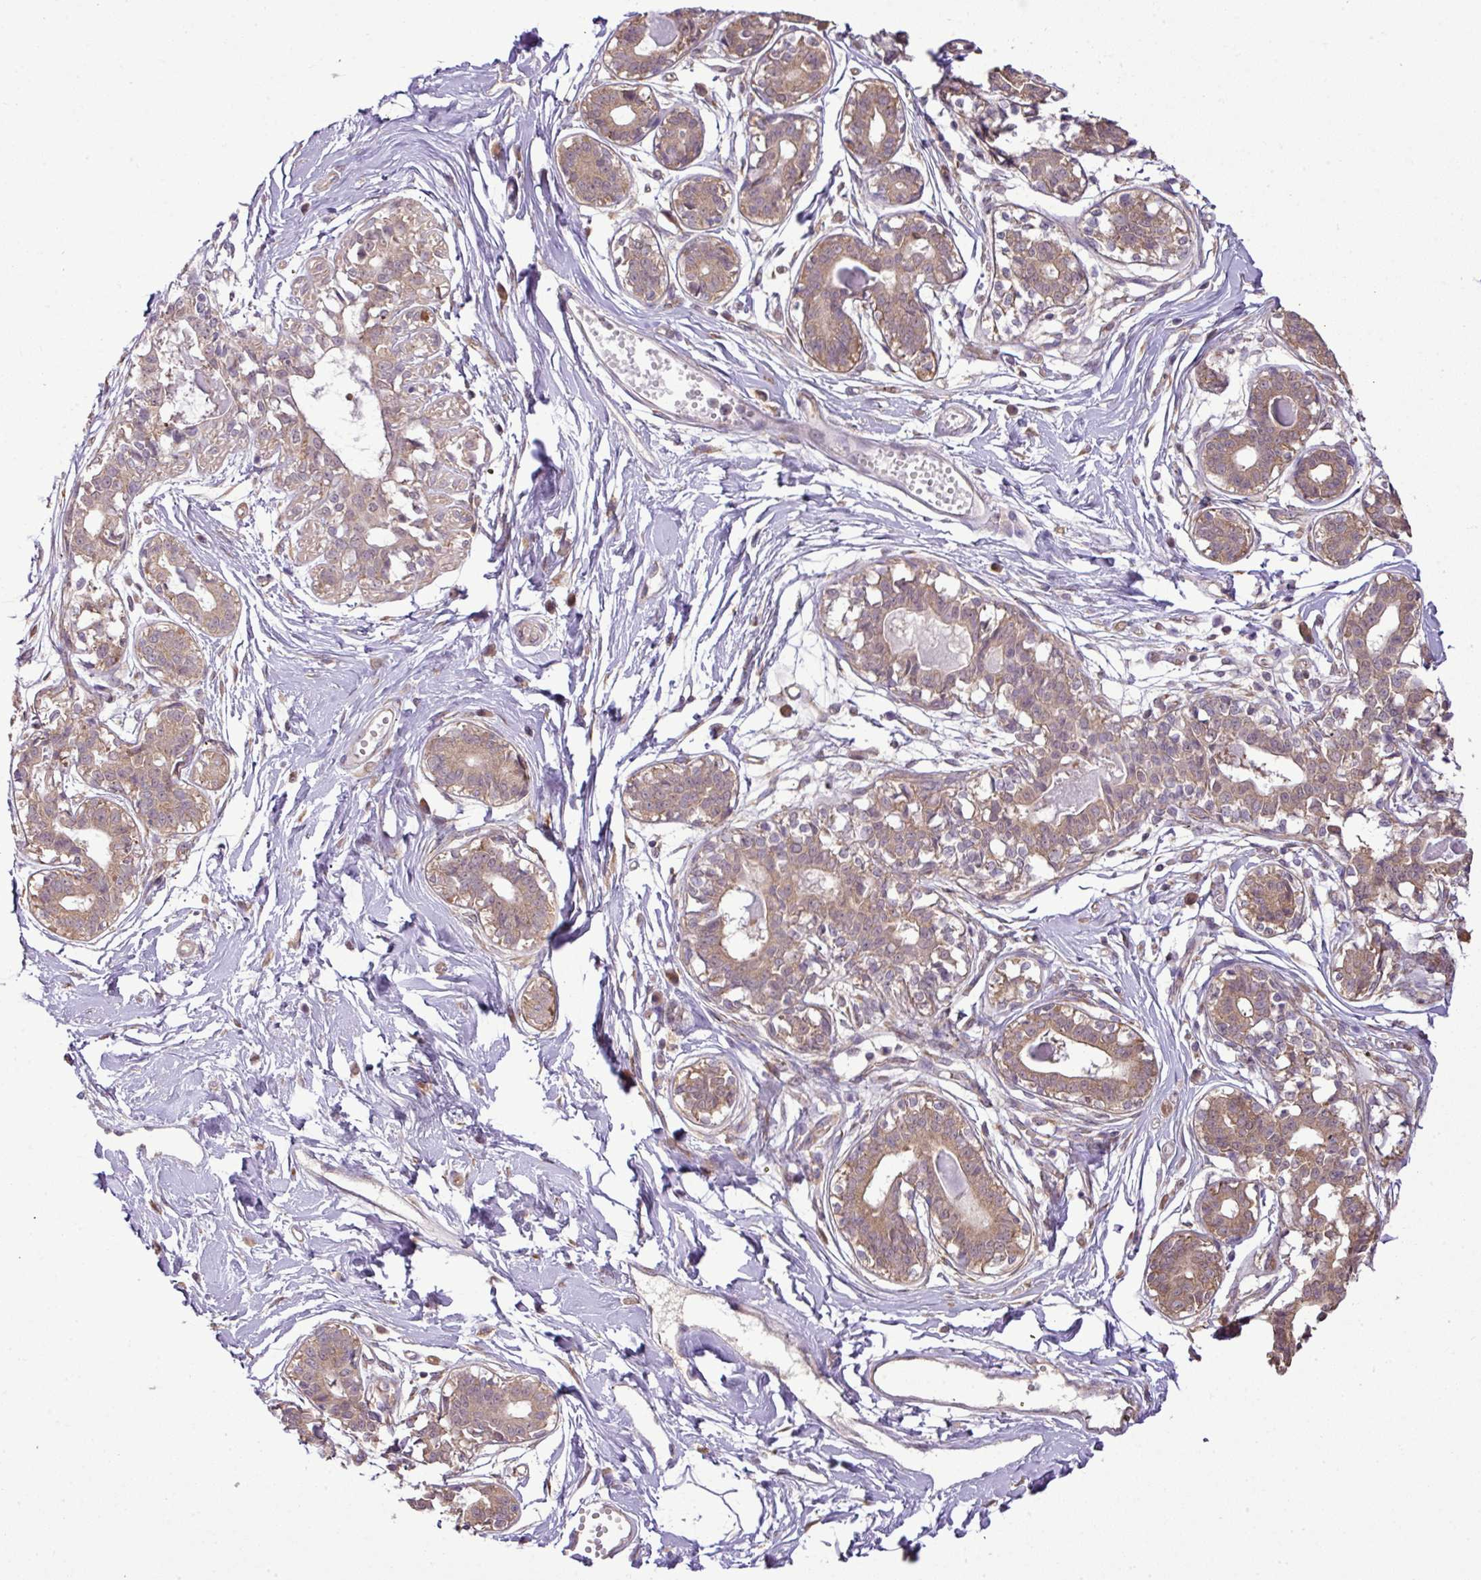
{"staining": {"intensity": "weak", "quantity": "<25%", "location": "cytoplasmic/membranous"}, "tissue": "breast", "cell_type": "Adipocytes", "image_type": "normal", "snomed": [{"axis": "morphology", "description": "Normal tissue, NOS"}, {"axis": "topography", "description": "Breast"}], "caption": "There is no significant staining in adipocytes of breast. (DAB (3,3'-diaminobenzidine) IHC with hematoxylin counter stain).", "gene": "DNAAF4", "patient": {"sex": "female", "age": 45}}